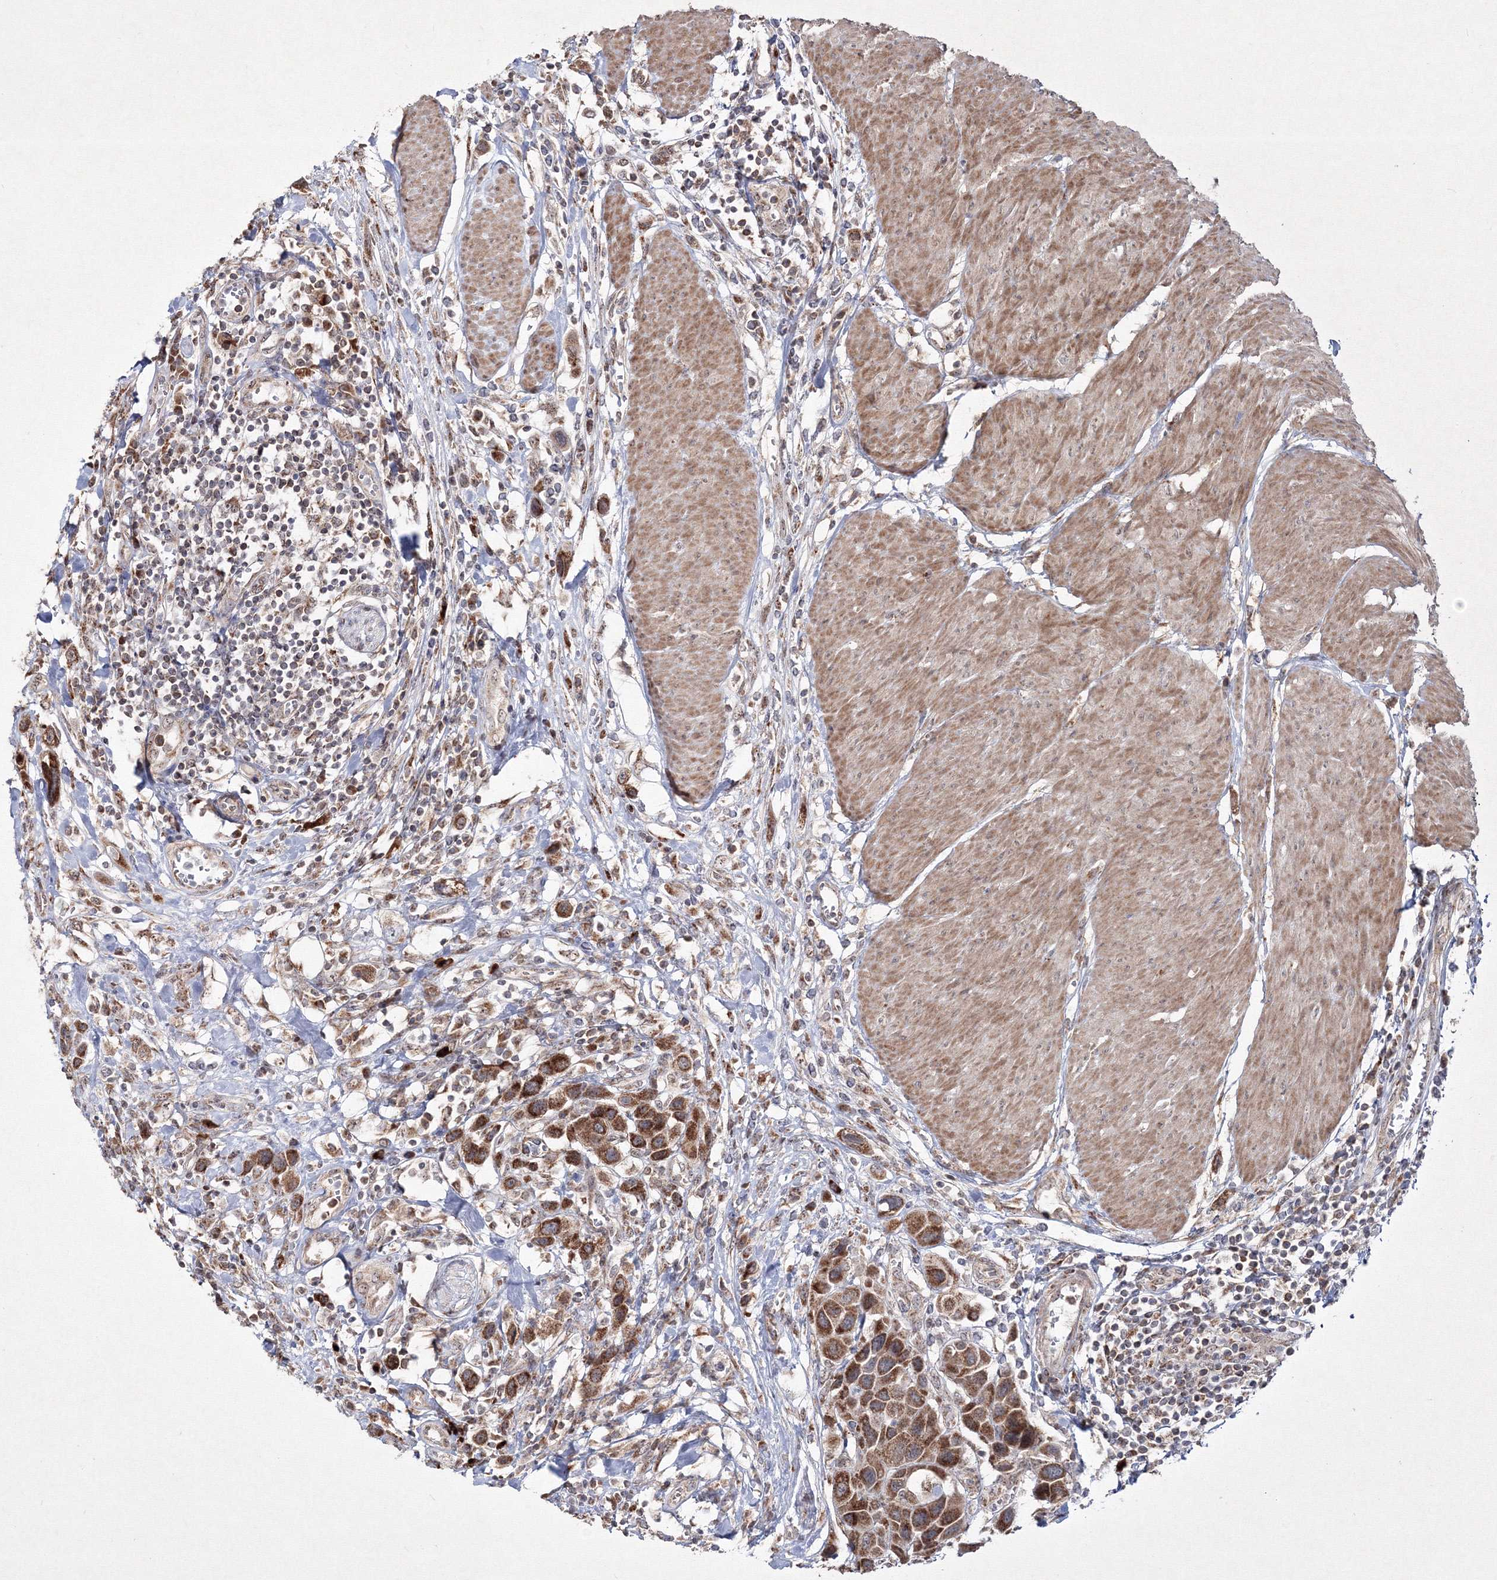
{"staining": {"intensity": "moderate", "quantity": ">75%", "location": "cytoplasmic/membranous"}, "tissue": "urothelial cancer", "cell_type": "Tumor cells", "image_type": "cancer", "snomed": [{"axis": "morphology", "description": "Urothelial carcinoma, High grade"}, {"axis": "topography", "description": "Urinary bladder"}], "caption": "DAB immunohistochemical staining of human urothelial cancer reveals moderate cytoplasmic/membranous protein staining in approximately >75% of tumor cells.", "gene": "PEX13", "patient": {"sex": "male", "age": 50}}